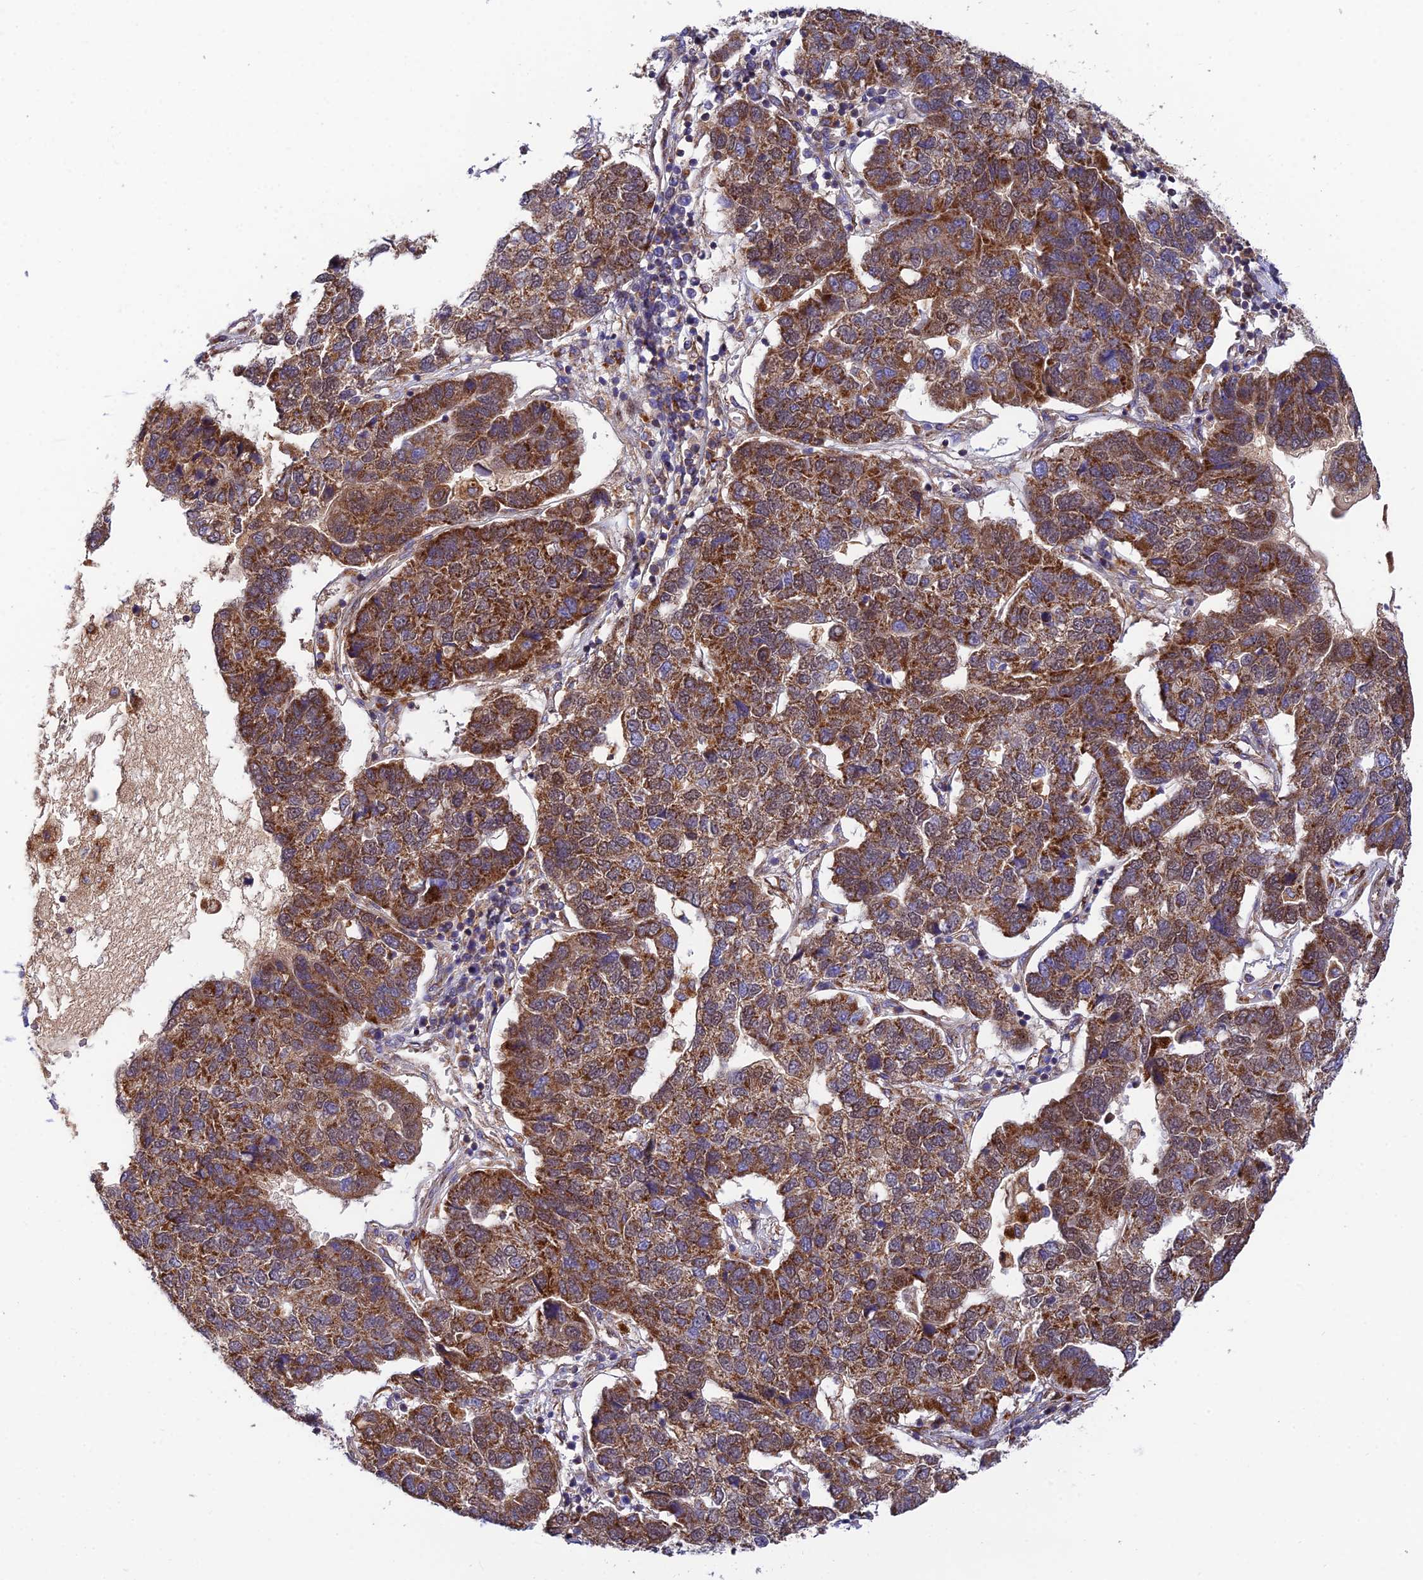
{"staining": {"intensity": "strong", "quantity": ">75%", "location": "cytoplasmic/membranous"}, "tissue": "pancreatic cancer", "cell_type": "Tumor cells", "image_type": "cancer", "snomed": [{"axis": "morphology", "description": "Adenocarcinoma, NOS"}, {"axis": "topography", "description": "Pancreas"}], "caption": "Adenocarcinoma (pancreatic) stained with a brown dye shows strong cytoplasmic/membranous positive expression in approximately >75% of tumor cells.", "gene": "PODNL1", "patient": {"sex": "female", "age": 61}}